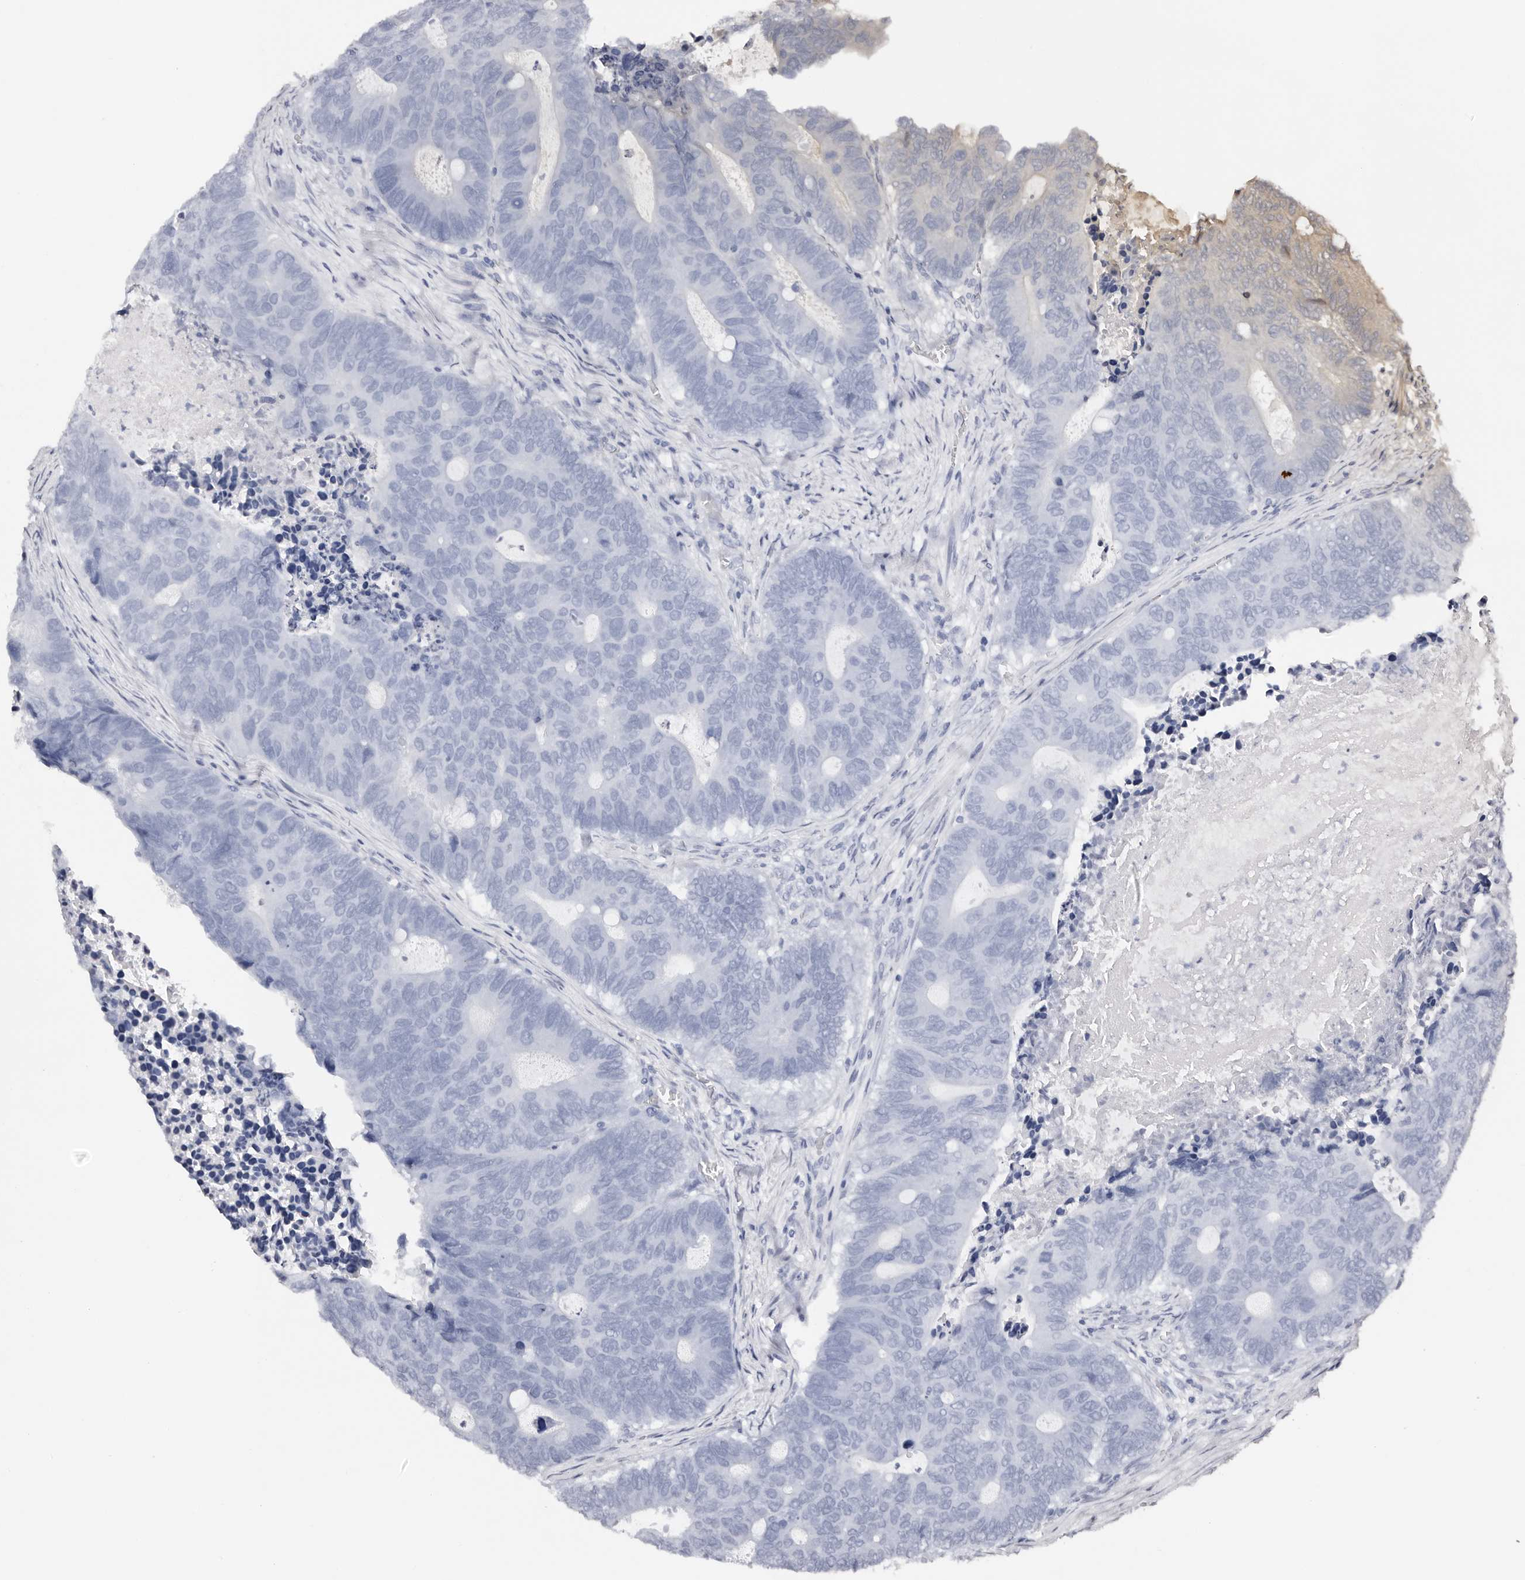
{"staining": {"intensity": "negative", "quantity": "none", "location": "none"}, "tissue": "colorectal cancer", "cell_type": "Tumor cells", "image_type": "cancer", "snomed": [{"axis": "morphology", "description": "Adenocarcinoma, NOS"}, {"axis": "topography", "description": "Colon"}], "caption": "Colorectal cancer was stained to show a protein in brown. There is no significant staining in tumor cells.", "gene": "ROM1", "patient": {"sex": "male", "age": 87}}